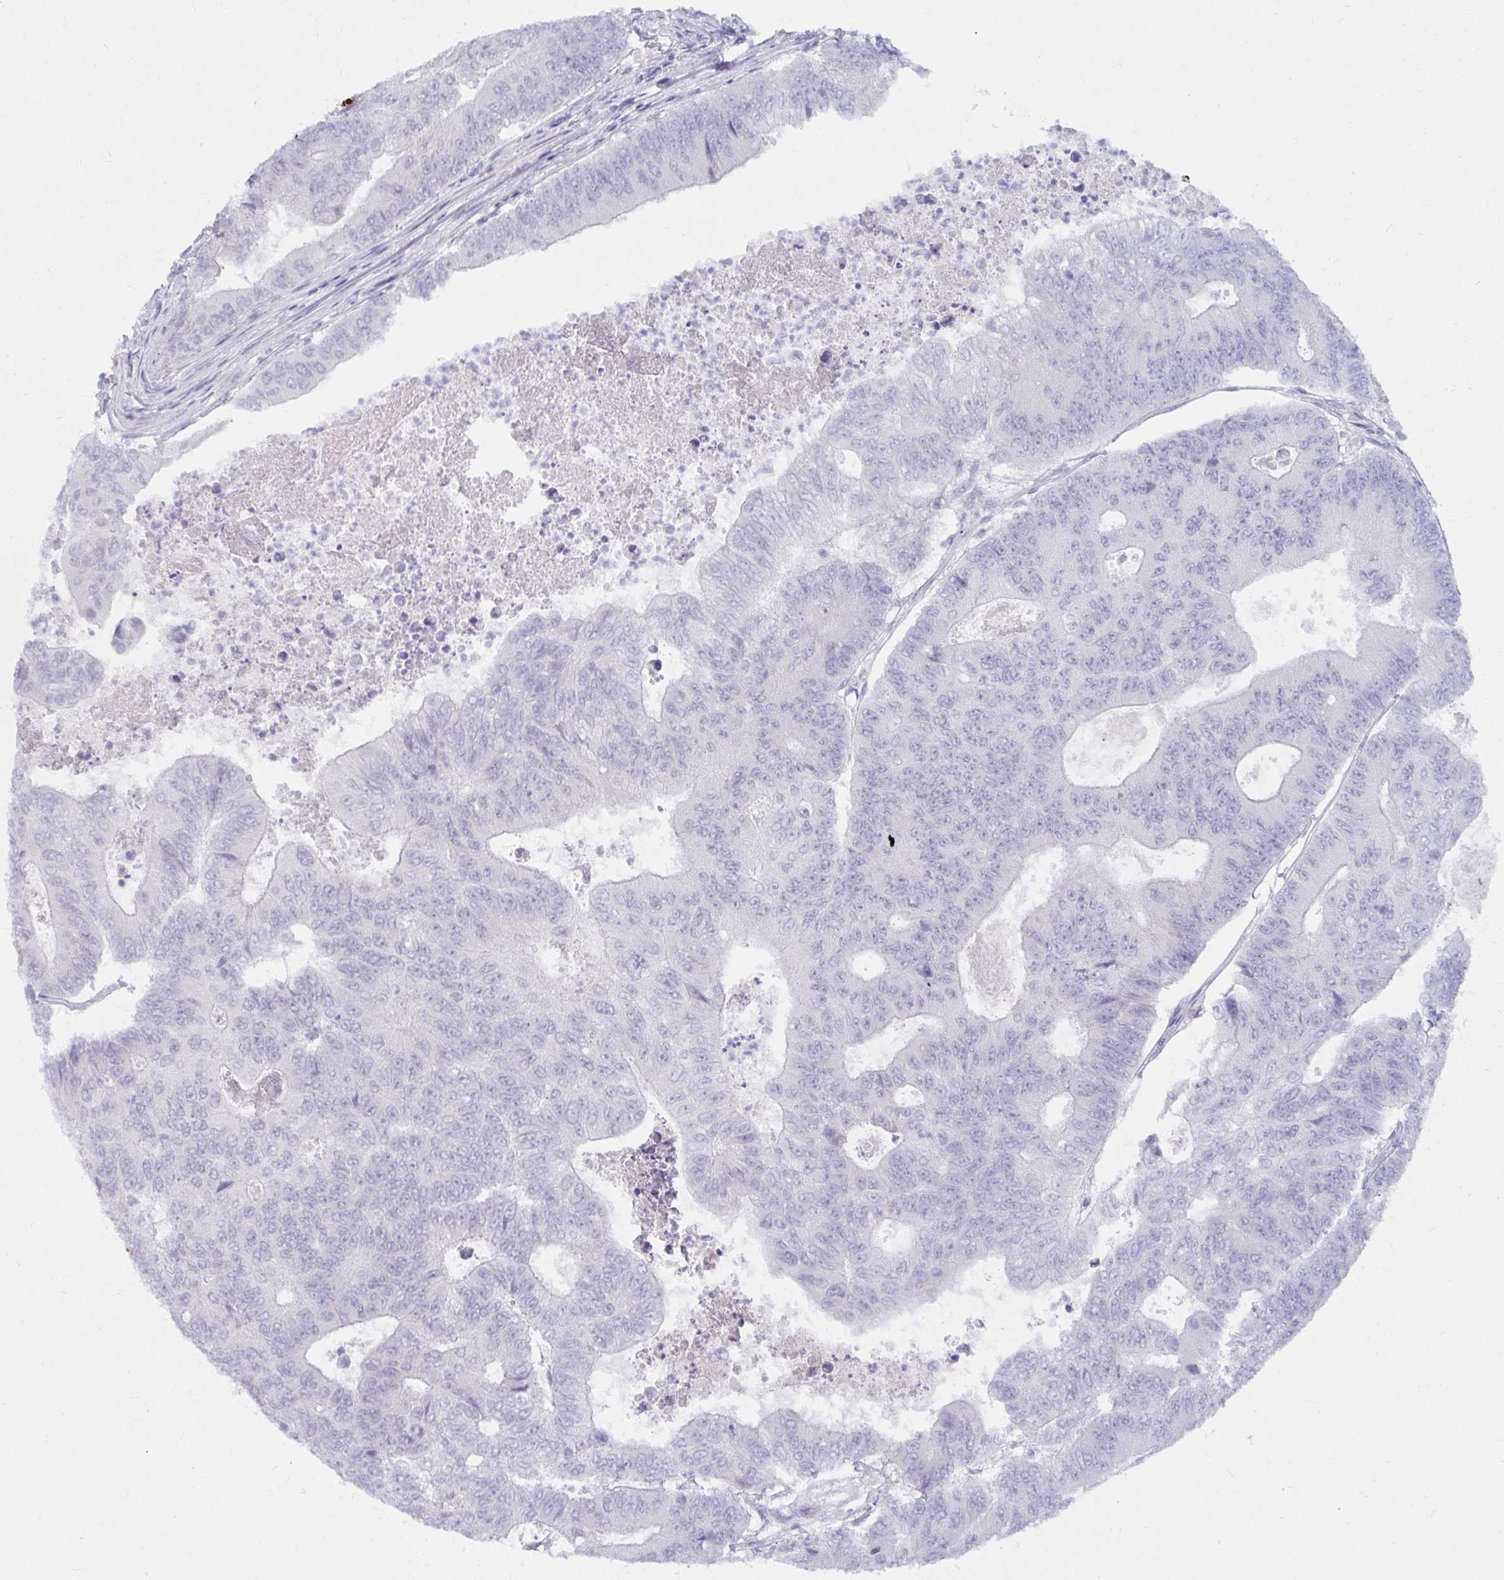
{"staining": {"intensity": "negative", "quantity": "none", "location": "none"}, "tissue": "colorectal cancer", "cell_type": "Tumor cells", "image_type": "cancer", "snomed": [{"axis": "morphology", "description": "Adenocarcinoma, NOS"}, {"axis": "topography", "description": "Colon"}], "caption": "A micrograph of human adenocarcinoma (colorectal) is negative for staining in tumor cells. (DAB (3,3'-diaminobenzidine) immunohistochemistry, high magnification).", "gene": "UGT3A2", "patient": {"sex": "female", "age": 48}}